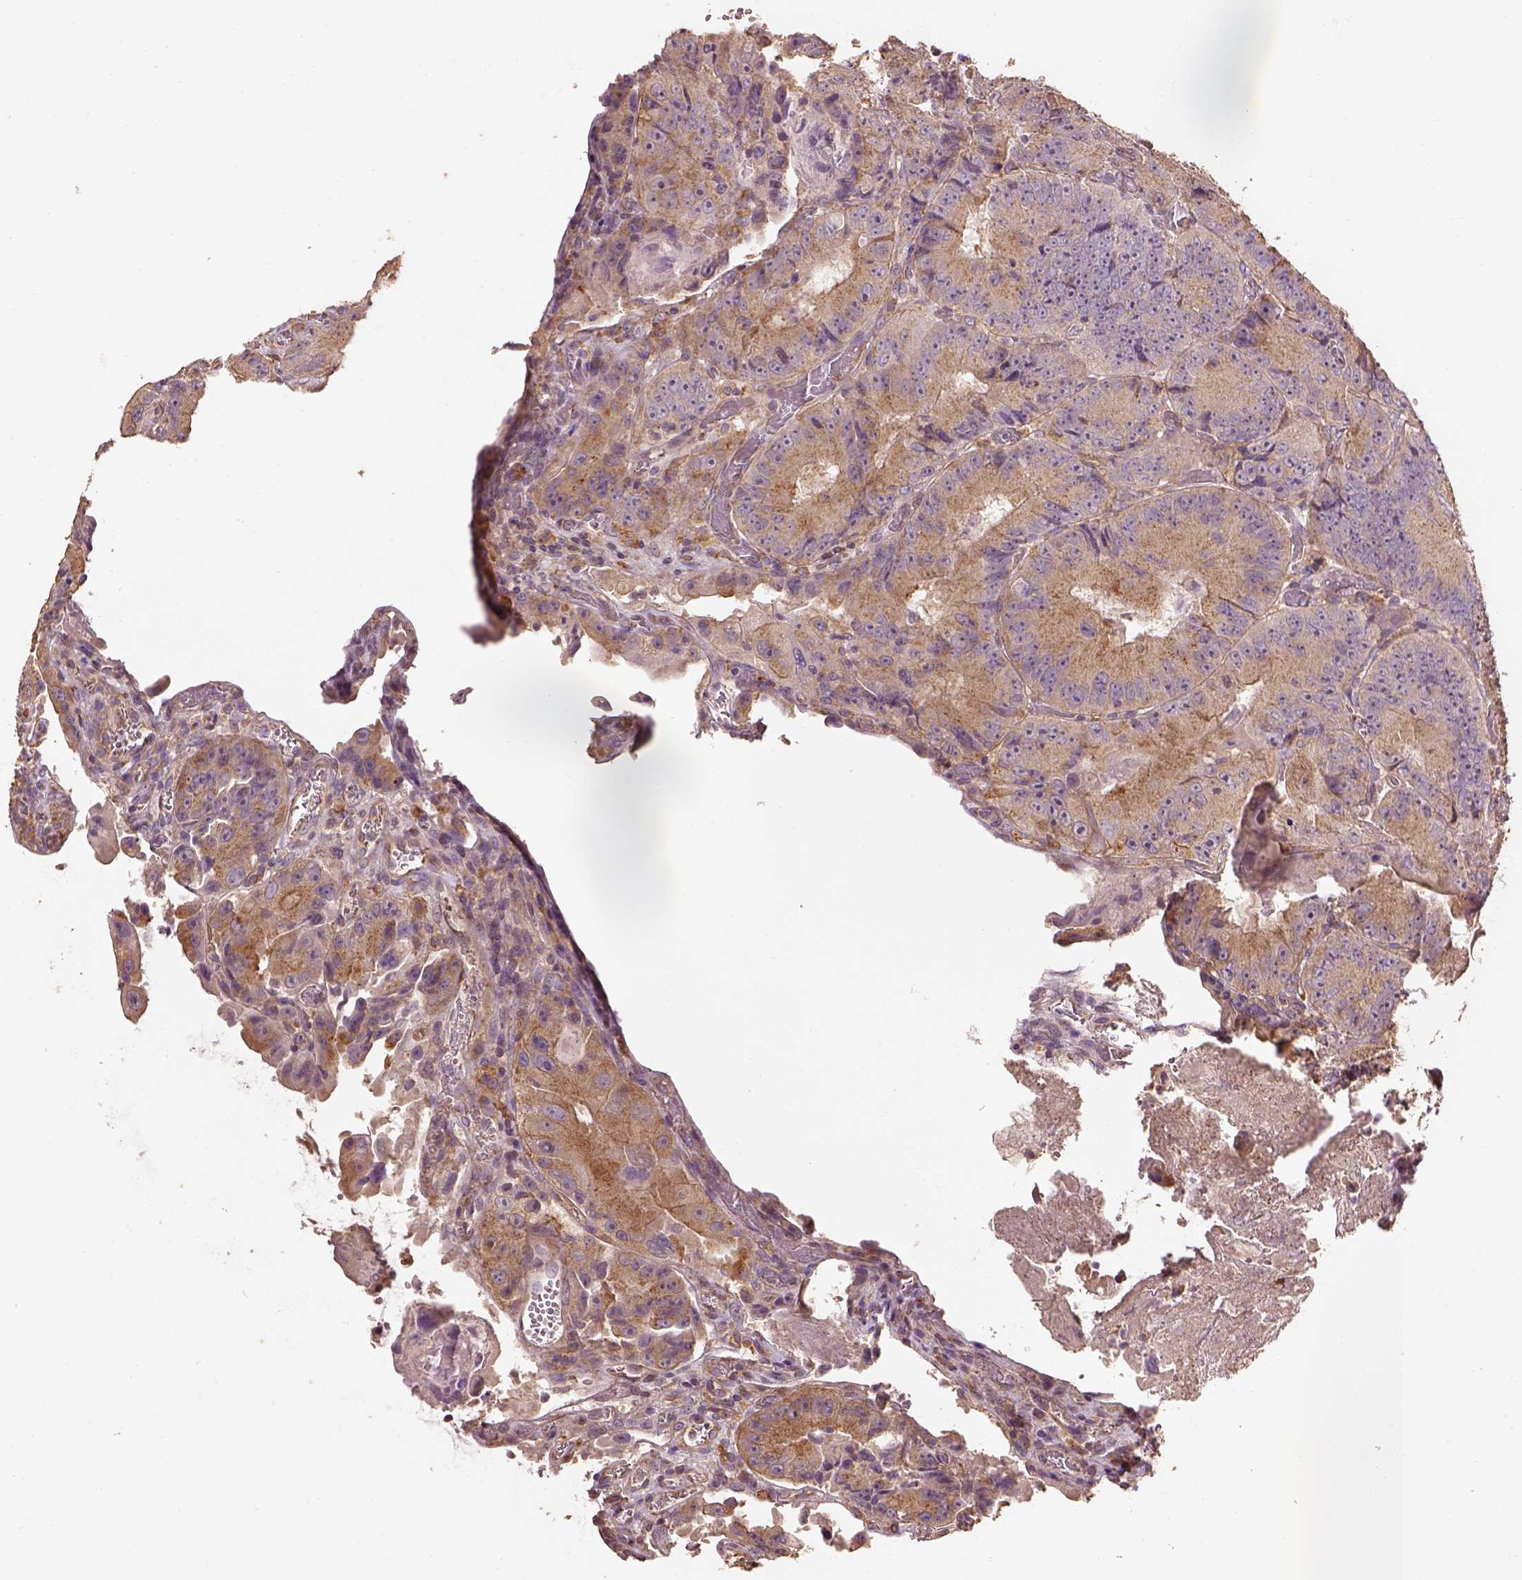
{"staining": {"intensity": "moderate", "quantity": ">75%", "location": "cytoplasmic/membranous"}, "tissue": "colorectal cancer", "cell_type": "Tumor cells", "image_type": "cancer", "snomed": [{"axis": "morphology", "description": "Adenocarcinoma, NOS"}, {"axis": "topography", "description": "Colon"}], "caption": "Colorectal cancer stained for a protein exhibits moderate cytoplasmic/membranous positivity in tumor cells. (DAB (3,3'-diaminobenzidine) IHC, brown staining for protein, blue staining for nuclei).", "gene": "AP1B1", "patient": {"sex": "female", "age": 86}}